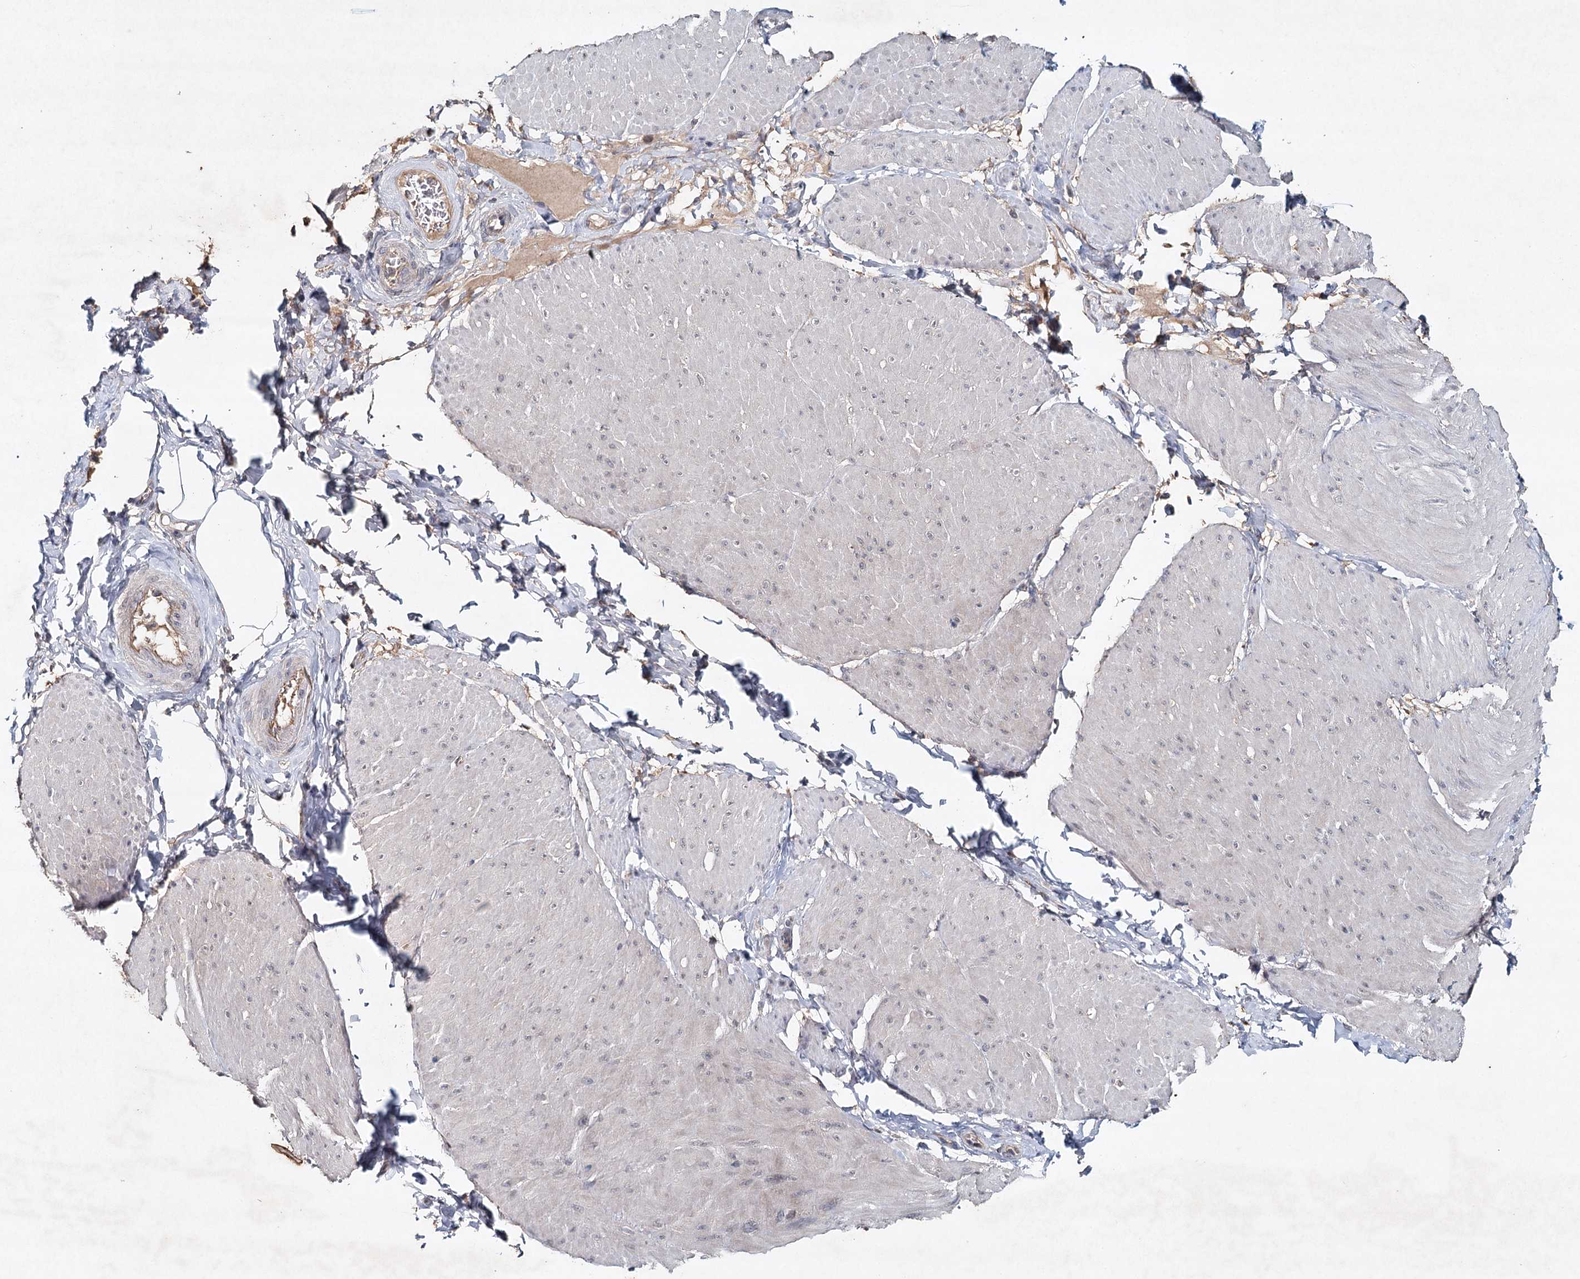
{"staining": {"intensity": "negative", "quantity": "none", "location": "none"}, "tissue": "smooth muscle", "cell_type": "Smooth muscle cells", "image_type": "normal", "snomed": [{"axis": "morphology", "description": "Urothelial carcinoma, High grade"}, {"axis": "topography", "description": "Urinary bladder"}], "caption": "Immunohistochemical staining of normal human smooth muscle reveals no significant expression in smooth muscle cells. (DAB immunohistochemistry visualized using brightfield microscopy, high magnification).", "gene": "SYNPO", "patient": {"sex": "male", "age": 46}}